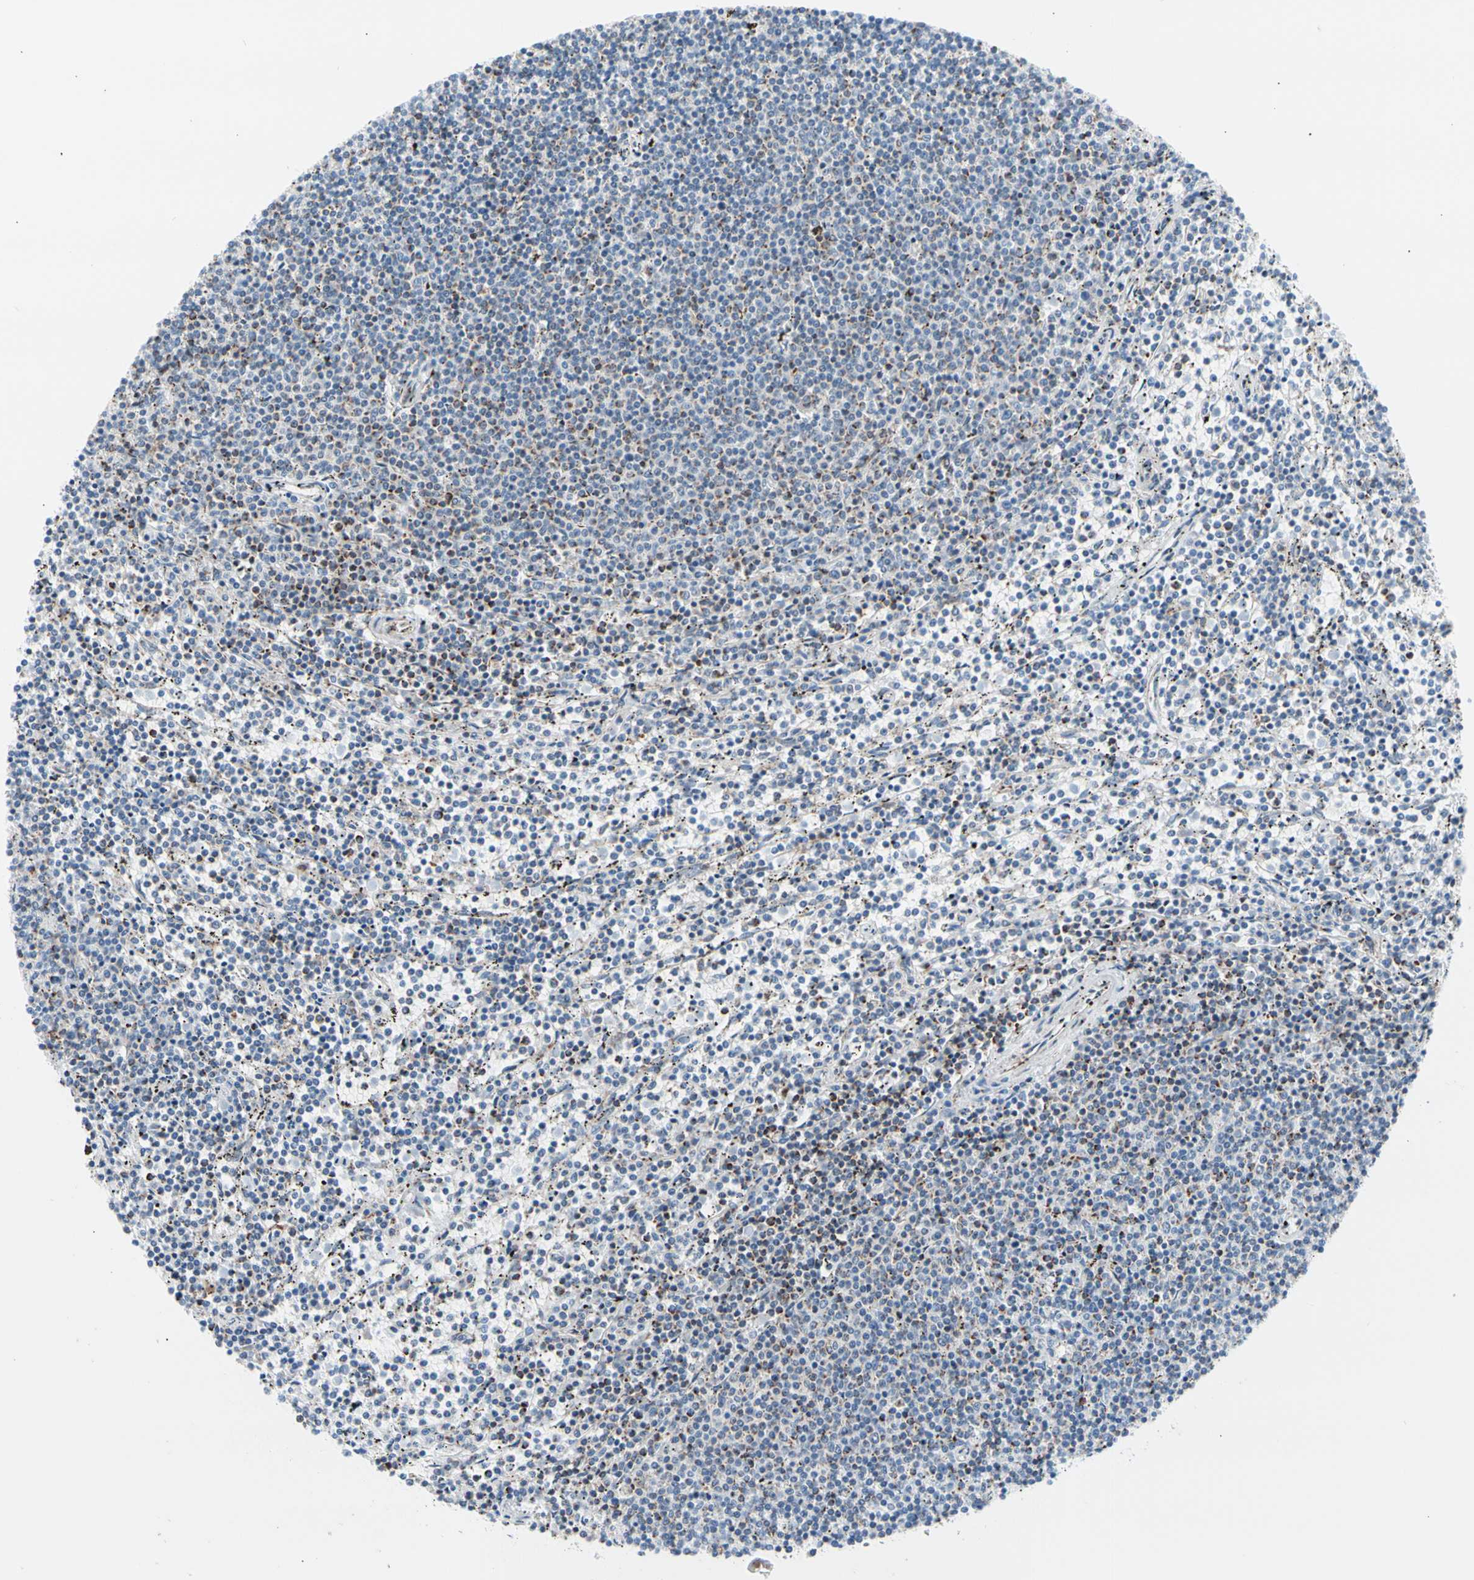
{"staining": {"intensity": "weak", "quantity": "<25%", "location": "cytoplasmic/membranous"}, "tissue": "lymphoma", "cell_type": "Tumor cells", "image_type": "cancer", "snomed": [{"axis": "morphology", "description": "Malignant lymphoma, non-Hodgkin's type, Low grade"}, {"axis": "topography", "description": "Spleen"}], "caption": "Tumor cells show no significant protein expression in lymphoma.", "gene": "HK1", "patient": {"sex": "female", "age": 50}}